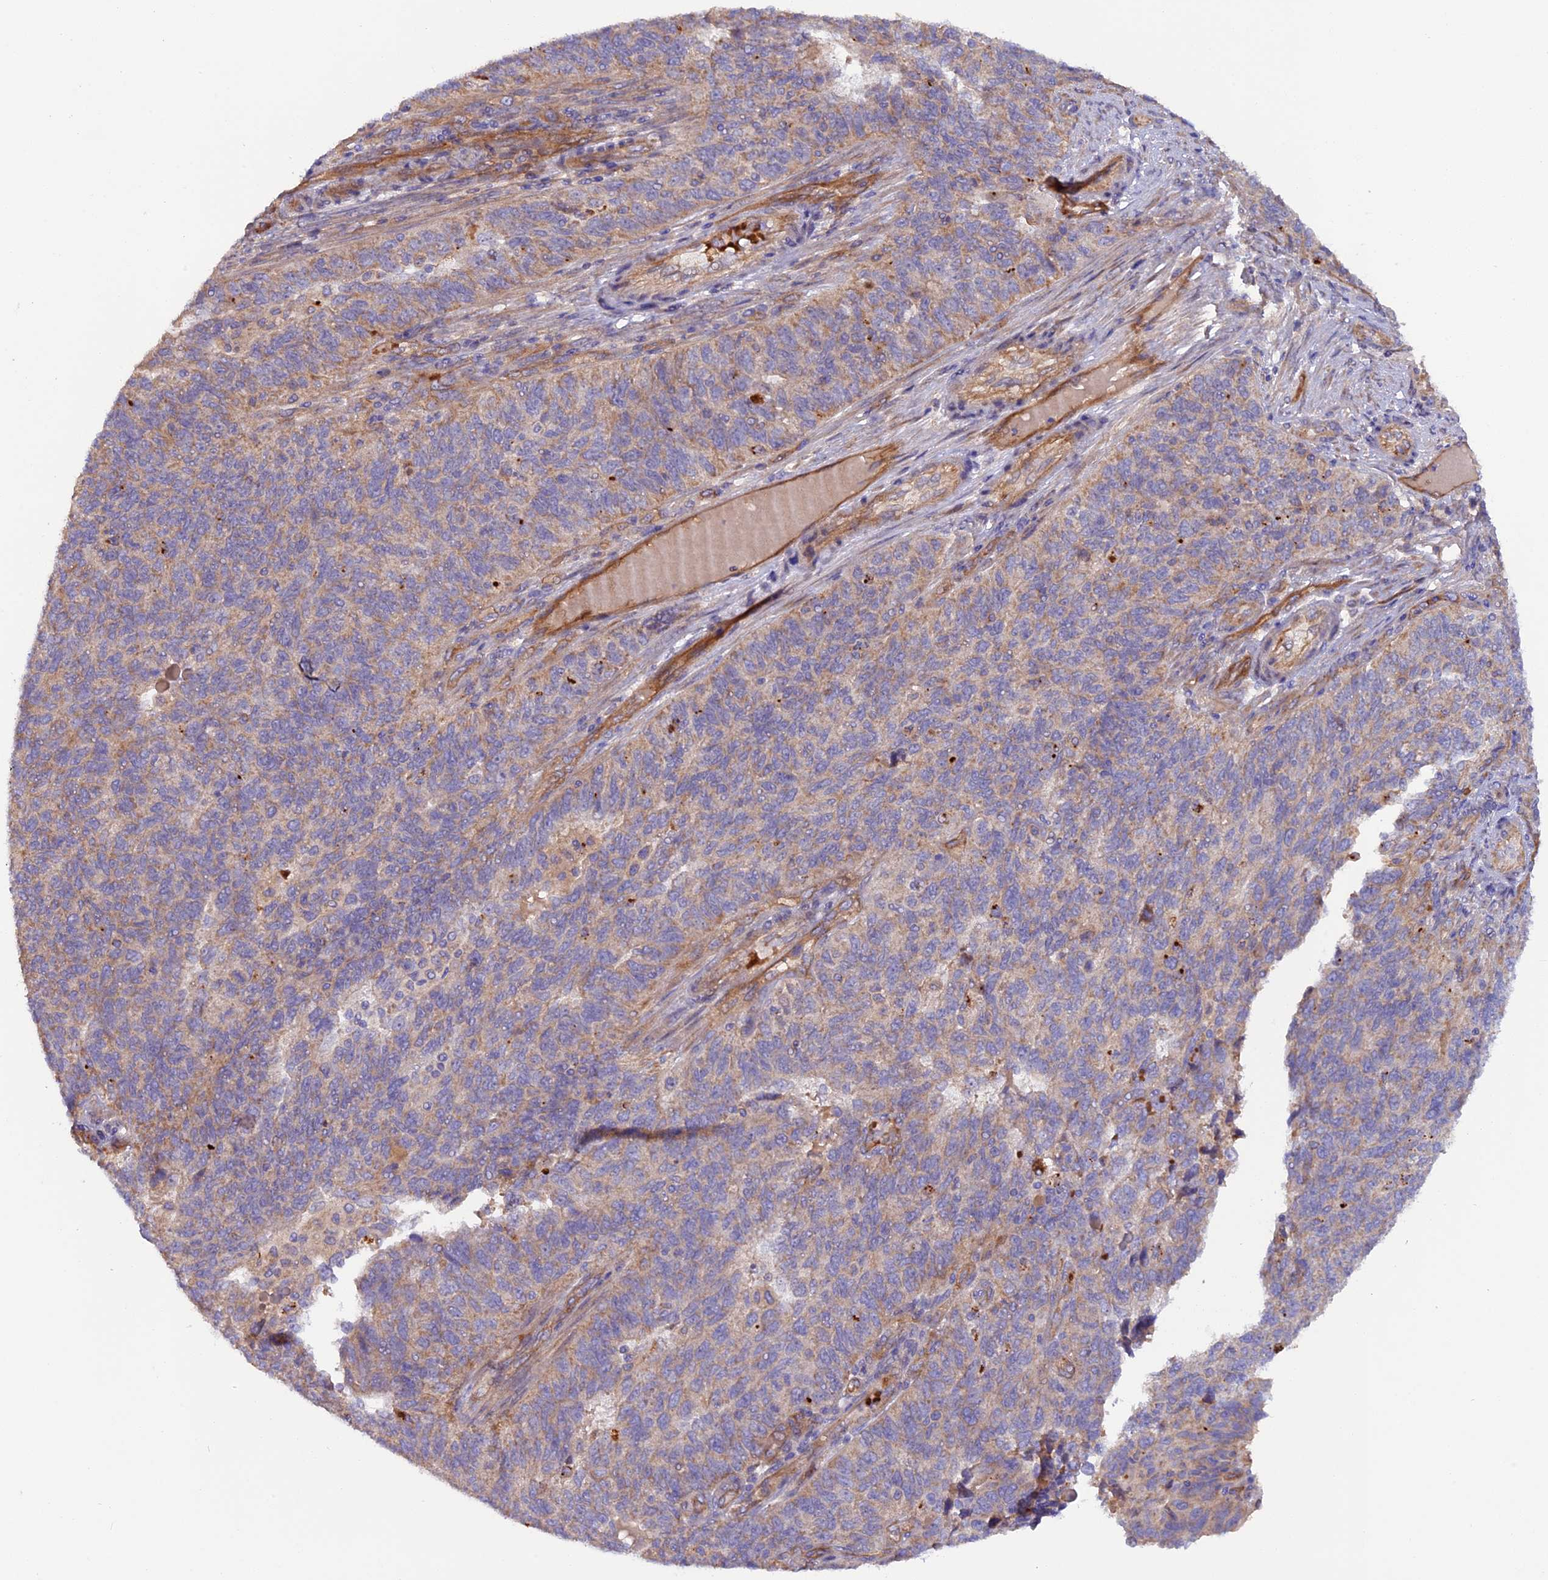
{"staining": {"intensity": "weak", "quantity": ">75%", "location": "cytoplasmic/membranous"}, "tissue": "endometrial cancer", "cell_type": "Tumor cells", "image_type": "cancer", "snomed": [{"axis": "morphology", "description": "Adenocarcinoma, NOS"}, {"axis": "topography", "description": "Endometrium"}], "caption": "Adenocarcinoma (endometrial) tissue reveals weak cytoplasmic/membranous expression in approximately >75% of tumor cells", "gene": "DUS3L", "patient": {"sex": "female", "age": 66}}